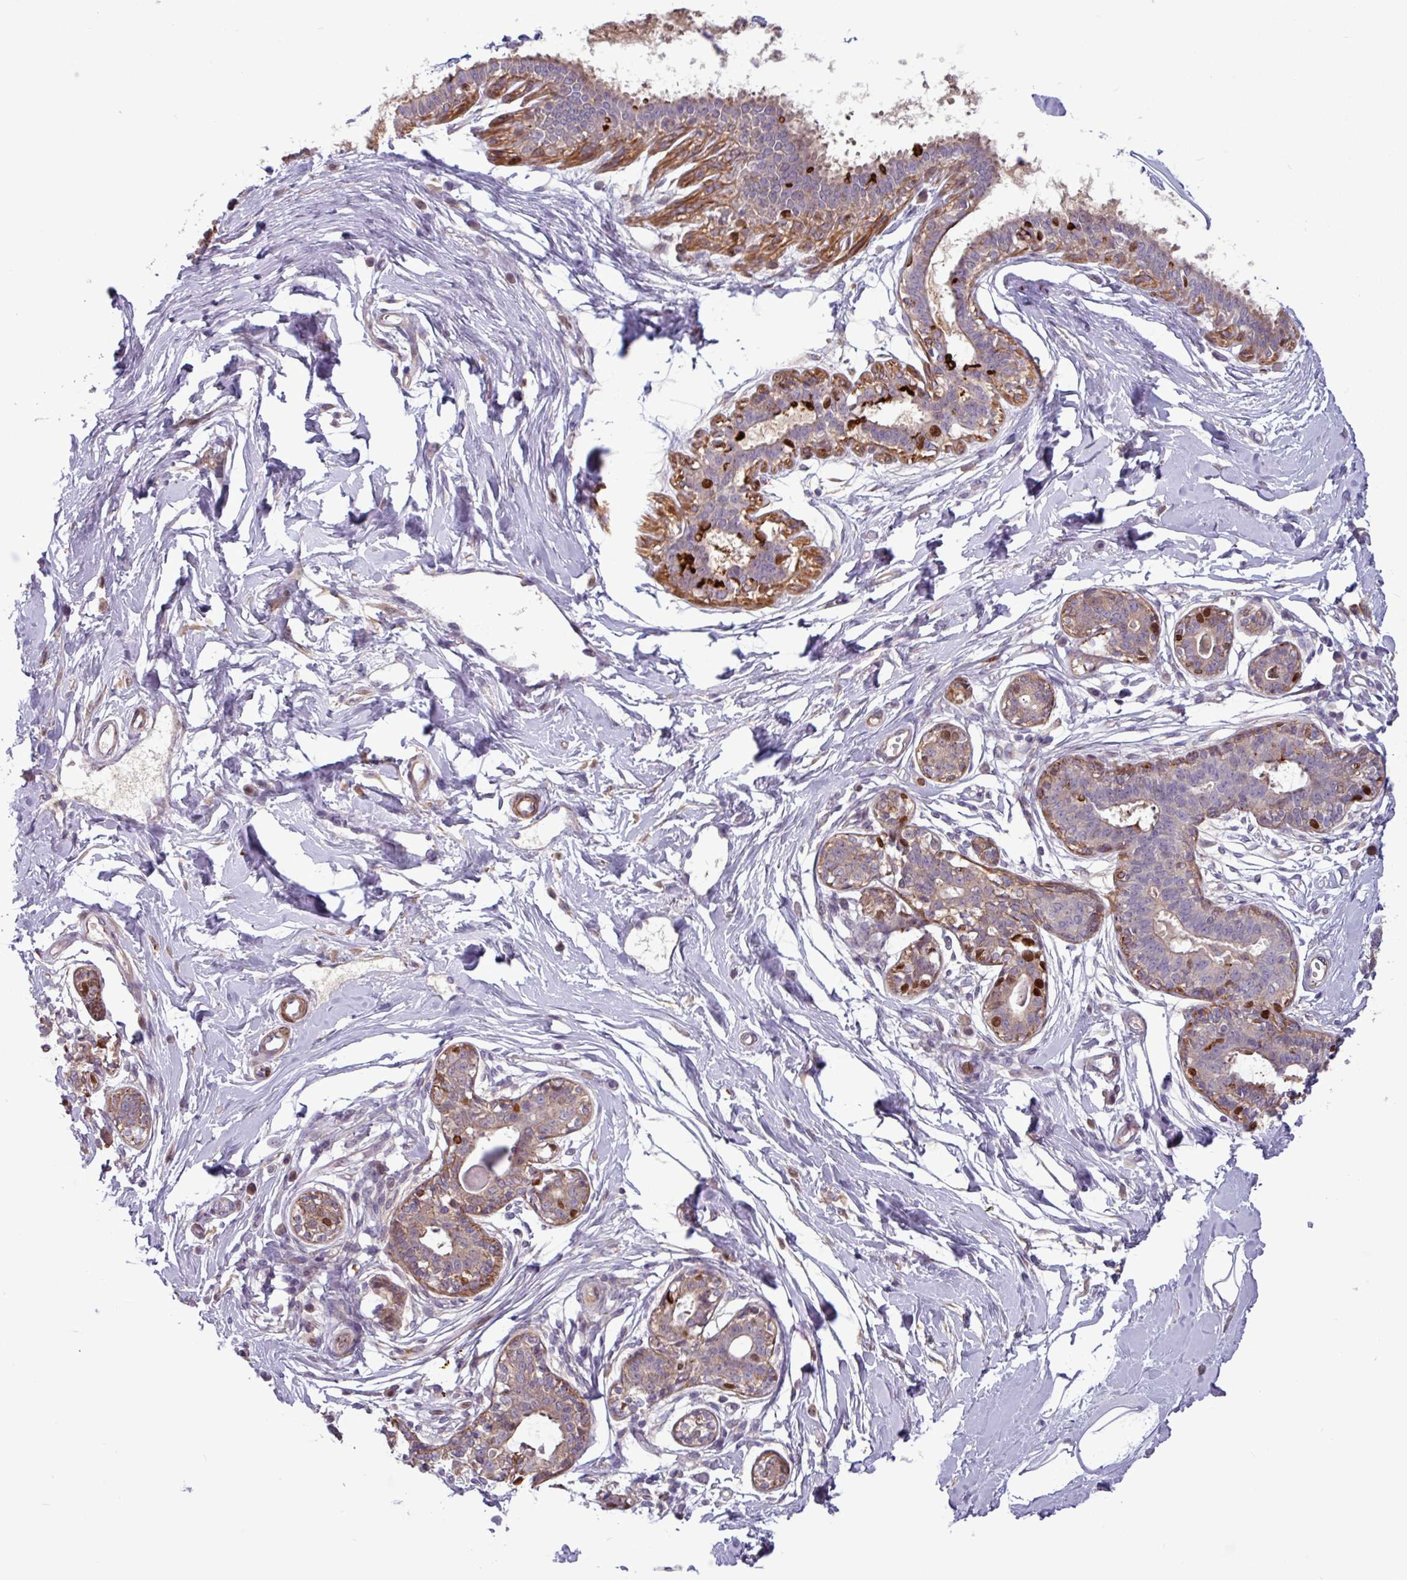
{"staining": {"intensity": "negative", "quantity": "none", "location": "none"}, "tissue": "breast", "cell_type": "Adipocytes", "image_type": "normal", "snomed": [{"axis": "morphology", "description": "Normal tissue, NOS"}, {"axis": "topography", "description": "Breast"}], "caption": "Breast stained for a protein using immunohistochemistry (IHC) displays no positivity adipocytes.", "gene": "PCED1A", "patient": {"sex": "female", "age": 45}}